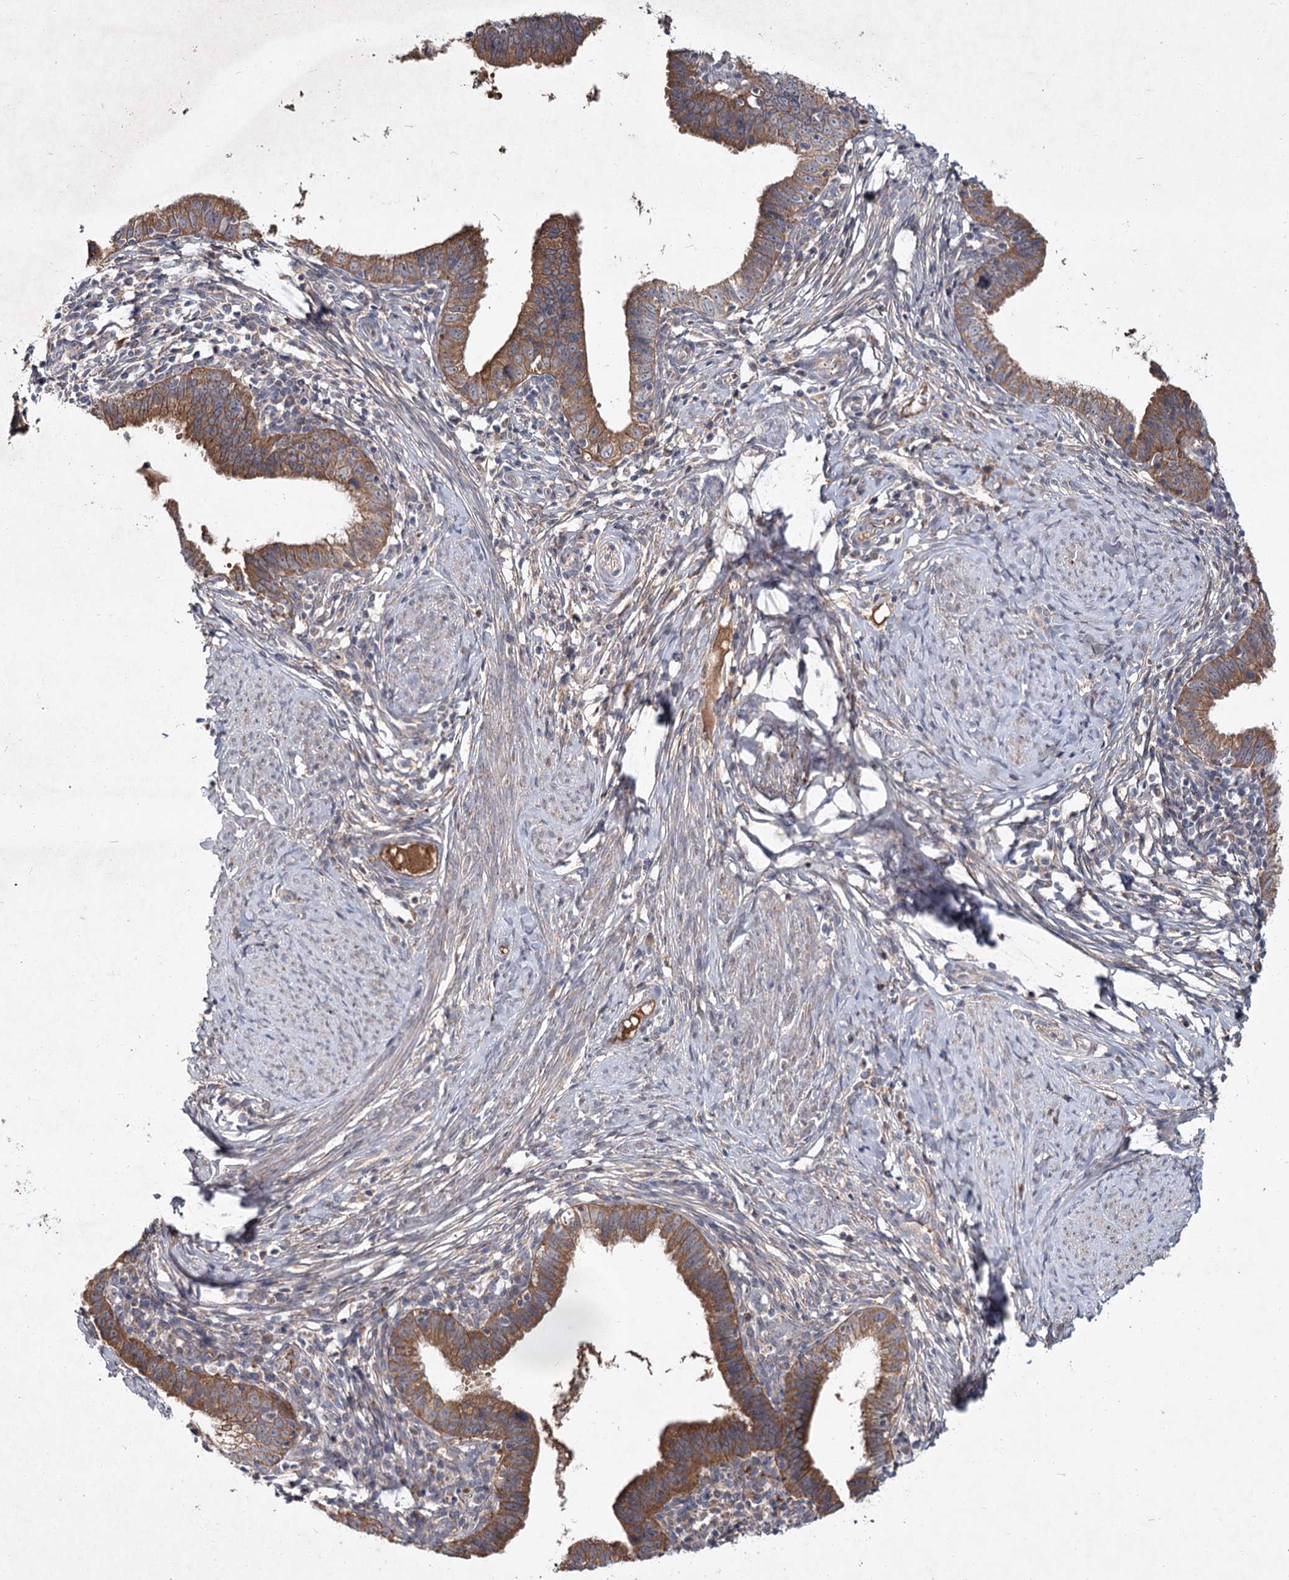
{"staining": {"intensity": "moderate", "quantity": ">75%", "location": "cytoplasmic/membranous"}, "tissue": "cervical cancer", "cell_type": "Tumor cells", "image_type": "cancer", "snomed": [{"axis": "morphology", "description": "Adenocarcinoma, NOS"}, {"axis": "topography", "description": "Cervix"}], "caption": "Cervical adenocarcinoma stained for a protein (brown) reveals moderate cytoplasmic/membranous positive staining in approximately >75% of tumor cells.", "gene": "MFN1", "patient": {"sex": "female", "age": 36}}